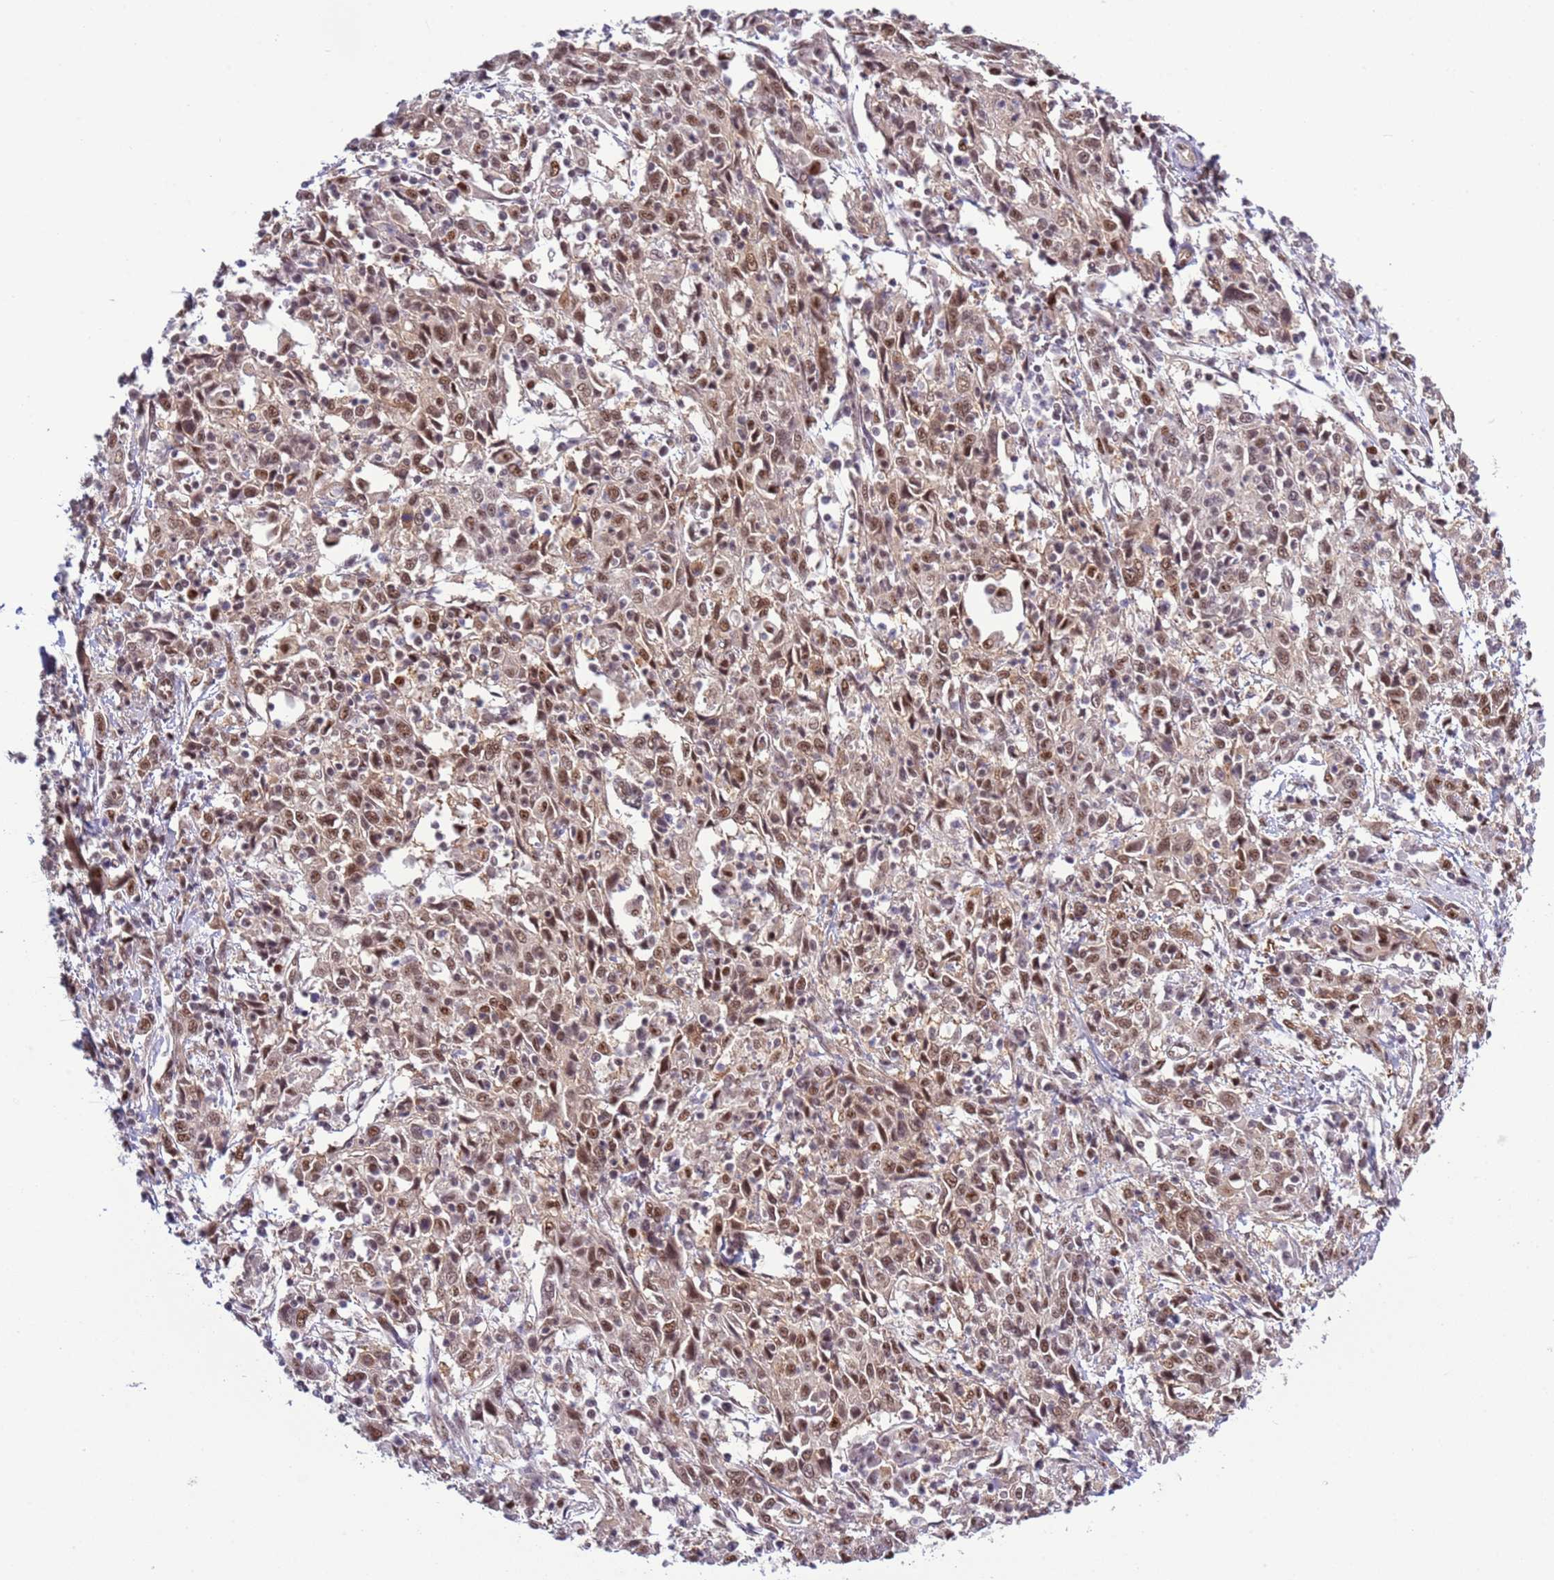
{"staining": {"intensity": "moderate", "quantity": ">75%", "location": "nuclear"}, "tissue": "cervical cancer", "cell_type": "Tumor cells", "image_type": "cancer", "snomed": [{"axis": "morphology", "description": "Squamous cell carcinoma, NOS"}, {"axis": "topography", "description": "Cervix"}], "caption": "A histopathology image of human cervical cancer (squamous cell carcinoma) stained for a protein demonstrates moderate nuclear brown staining in tumor cells. Nuclei are stained in blue.", "gene": "PRPF6", "patient": {"sex": "female", "age": 46}}